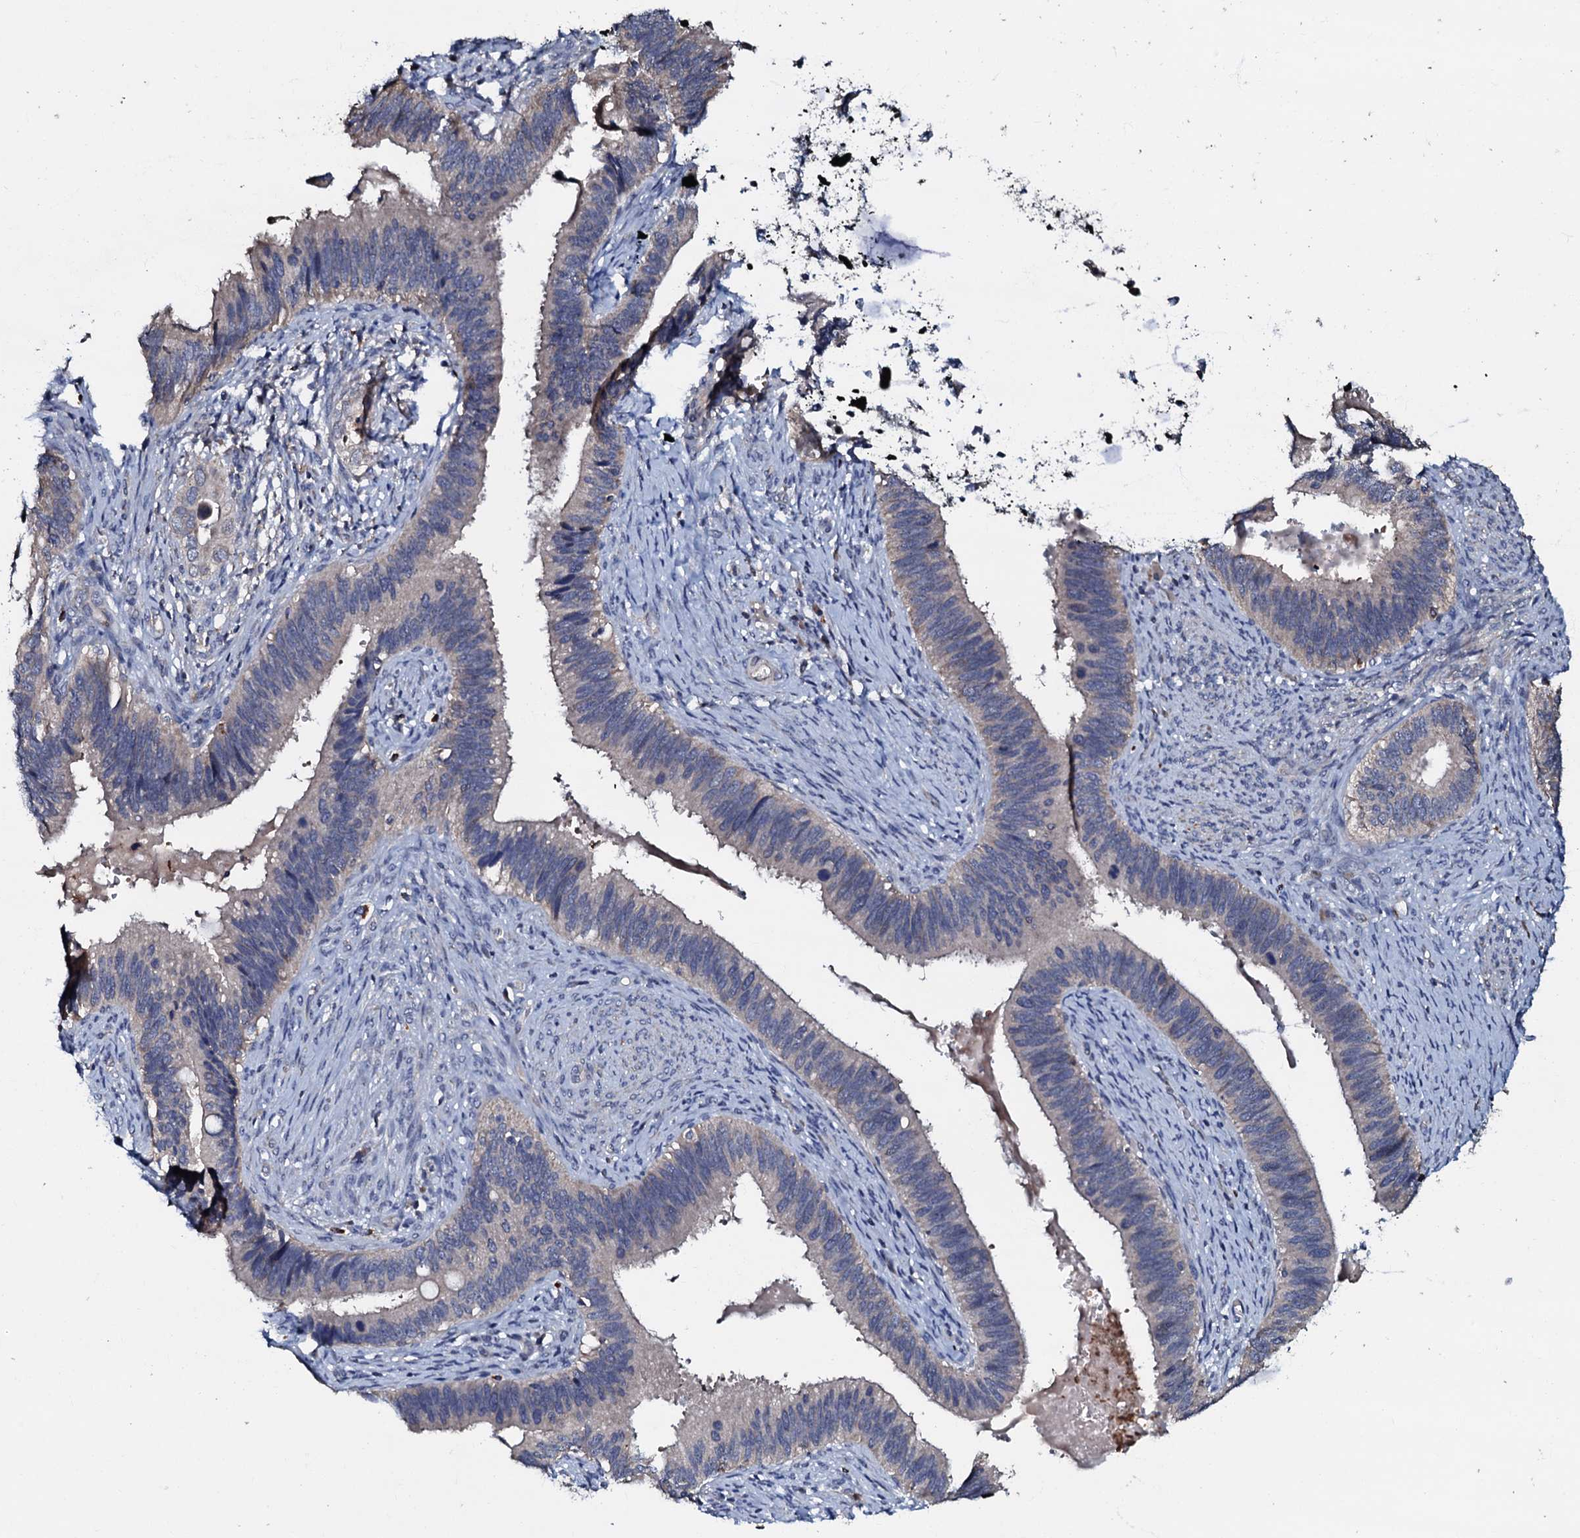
{"staining": {"intensity": "negative", "quantity": "none", "location": "none"}, "tissue": "cervical cancer", "cell_type": "Tumor cells", "image_type": "cancer", "snomed": [{"axis": "morphology", "description": "Adenocarcinoma, NOS"}, {"axis": "topography", "description": "Cervix"}], "caption": "There is no significant positivity in tumor cells of cervical cancer (adenocarcinoma).", "gene": "CPNE2", "patient": {"sex": "female", "age": 42}}